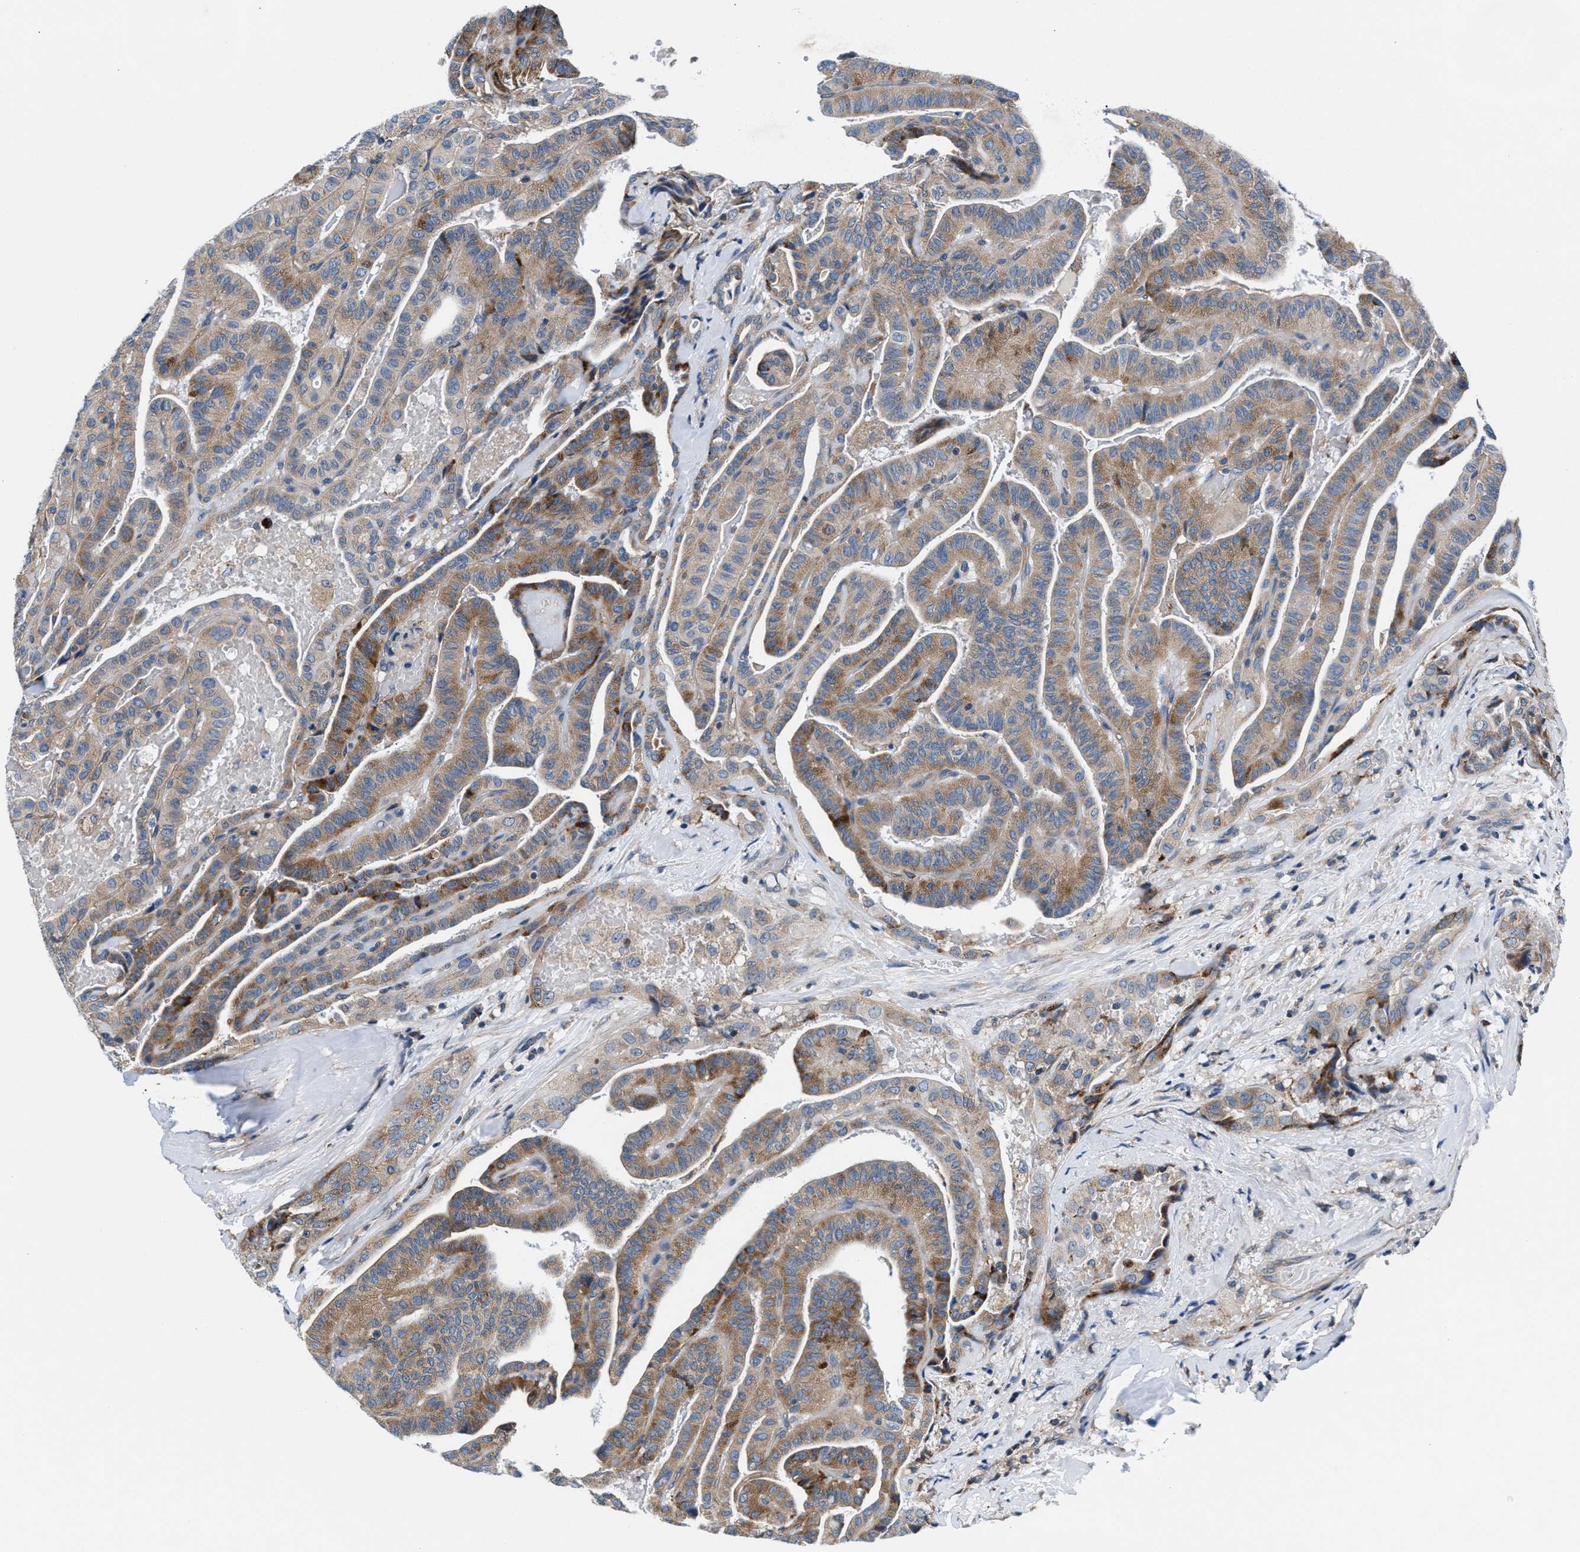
{"staining": {"intensity": "strong", "quantity": "25%-75%", "location": "cytoplasmic/membranous"}, "tissue": "thyroid cancer", "cell_type": "Tumor cells", "image_type": "cancer", "snomed": [{"axis": "morphology", "description": "Papillary adenocarcinoma, NOS"}, {"axis": "topography", "description": "Thyroid gland"}], "caption": "The photomicrograph exhibits staining of thyroid cancer, revealing strong cytoplasmic/membranous protein expression (brown color) within tumor cells.", "gene": "NKTR", "patient": {"sex": "male", "age": 77}}